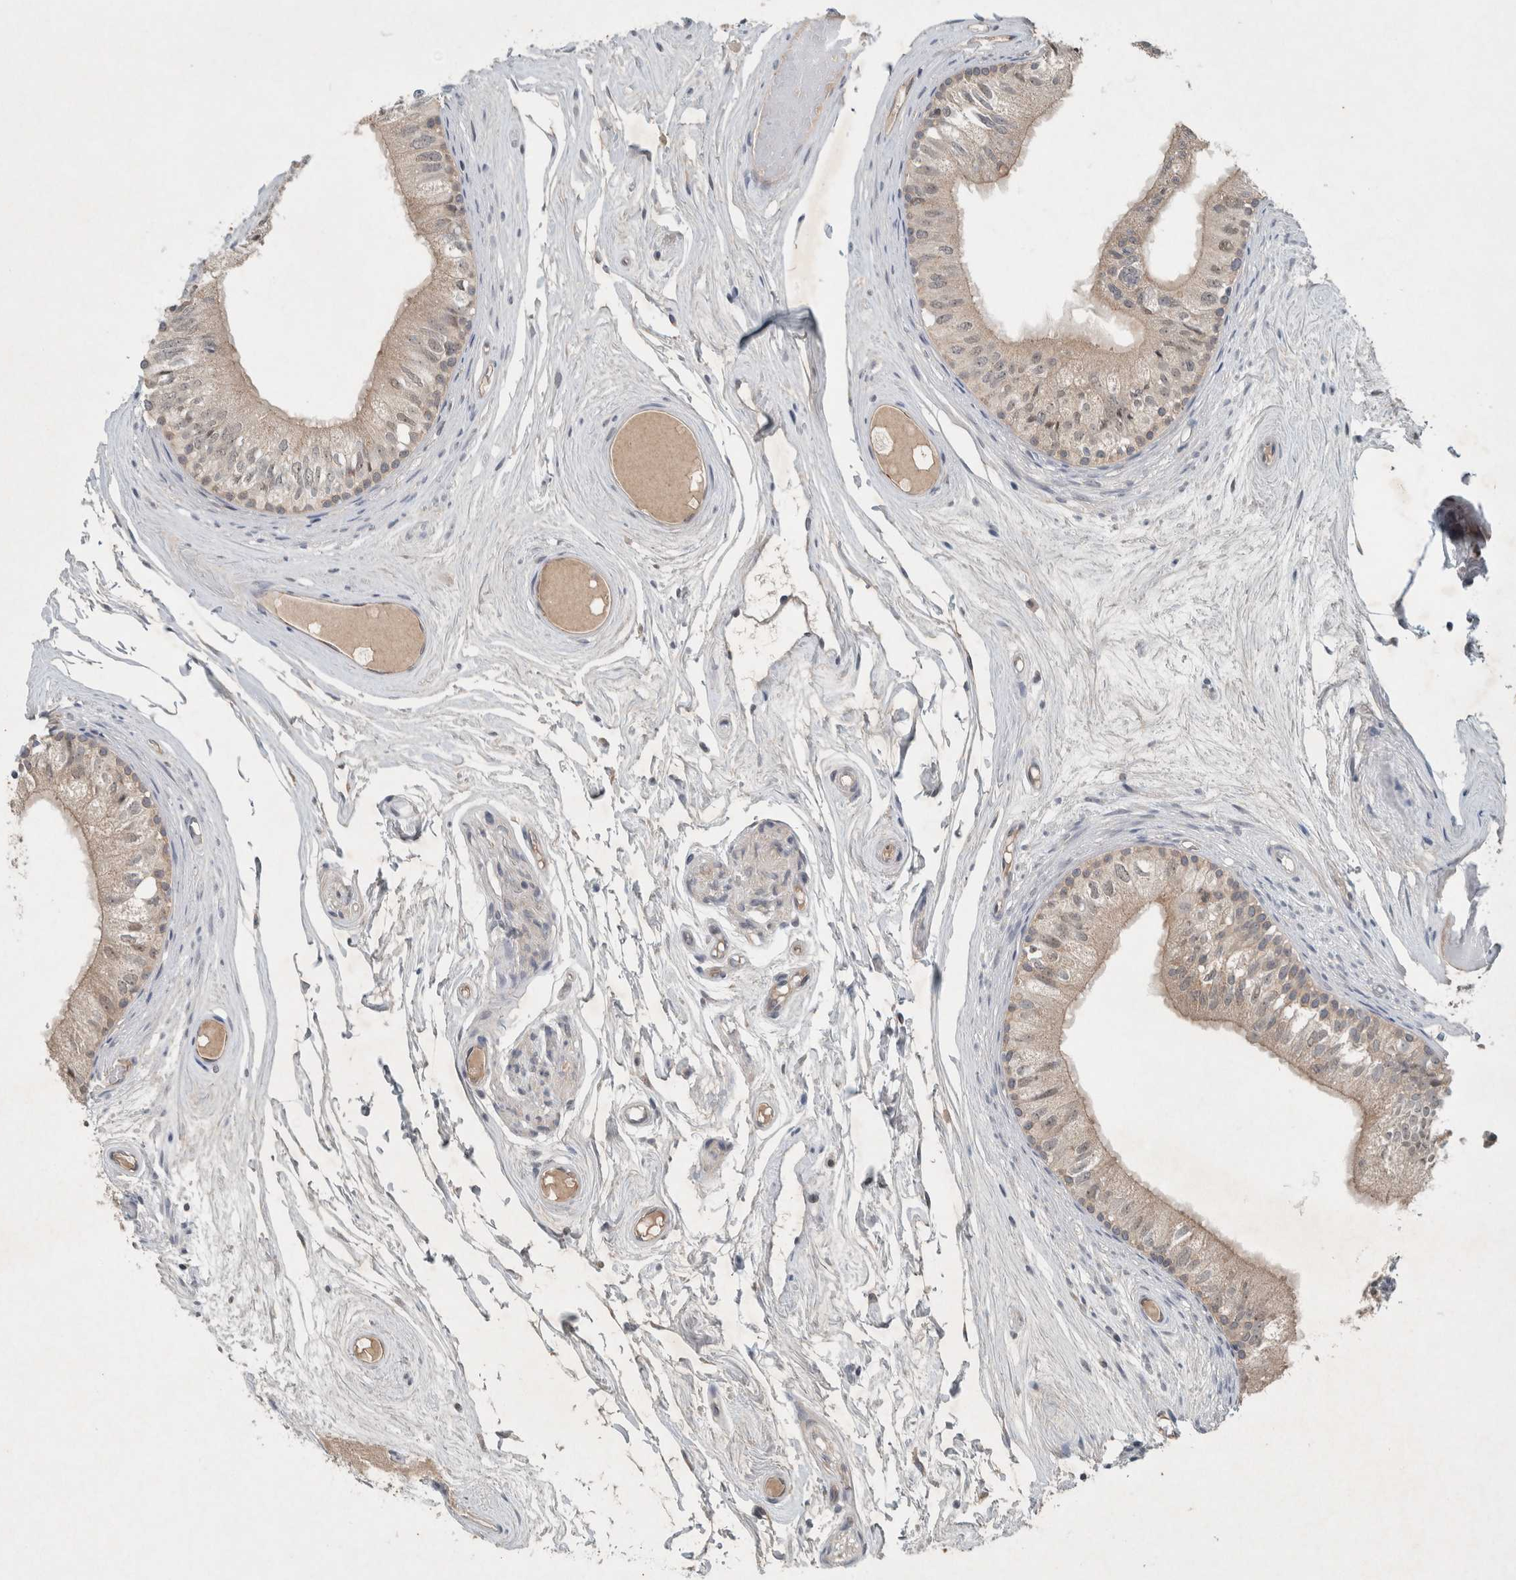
{"staining": {"intensity": "moderate", "quantity": ">75%", "location": "cytoplasmic/membranous"}, "tissue": "epididymis", "cell_type": "Glandular cells", "image_type": "normal", "snomed": [{"axis": "morphology", "description": "Normal tissue, NOS"}, {"axis": "topography", "description": "Epididymis"}], "caption": "This histopathology image reveals immunohistochemistry (IHC) staining of benign human epididymis, with medium moderate cytoplasmic/membranous expression in approximately >75% of glandular cells.", "gene": "ENSG00000285245", "patient": {"sex": "male", "age": 79}}